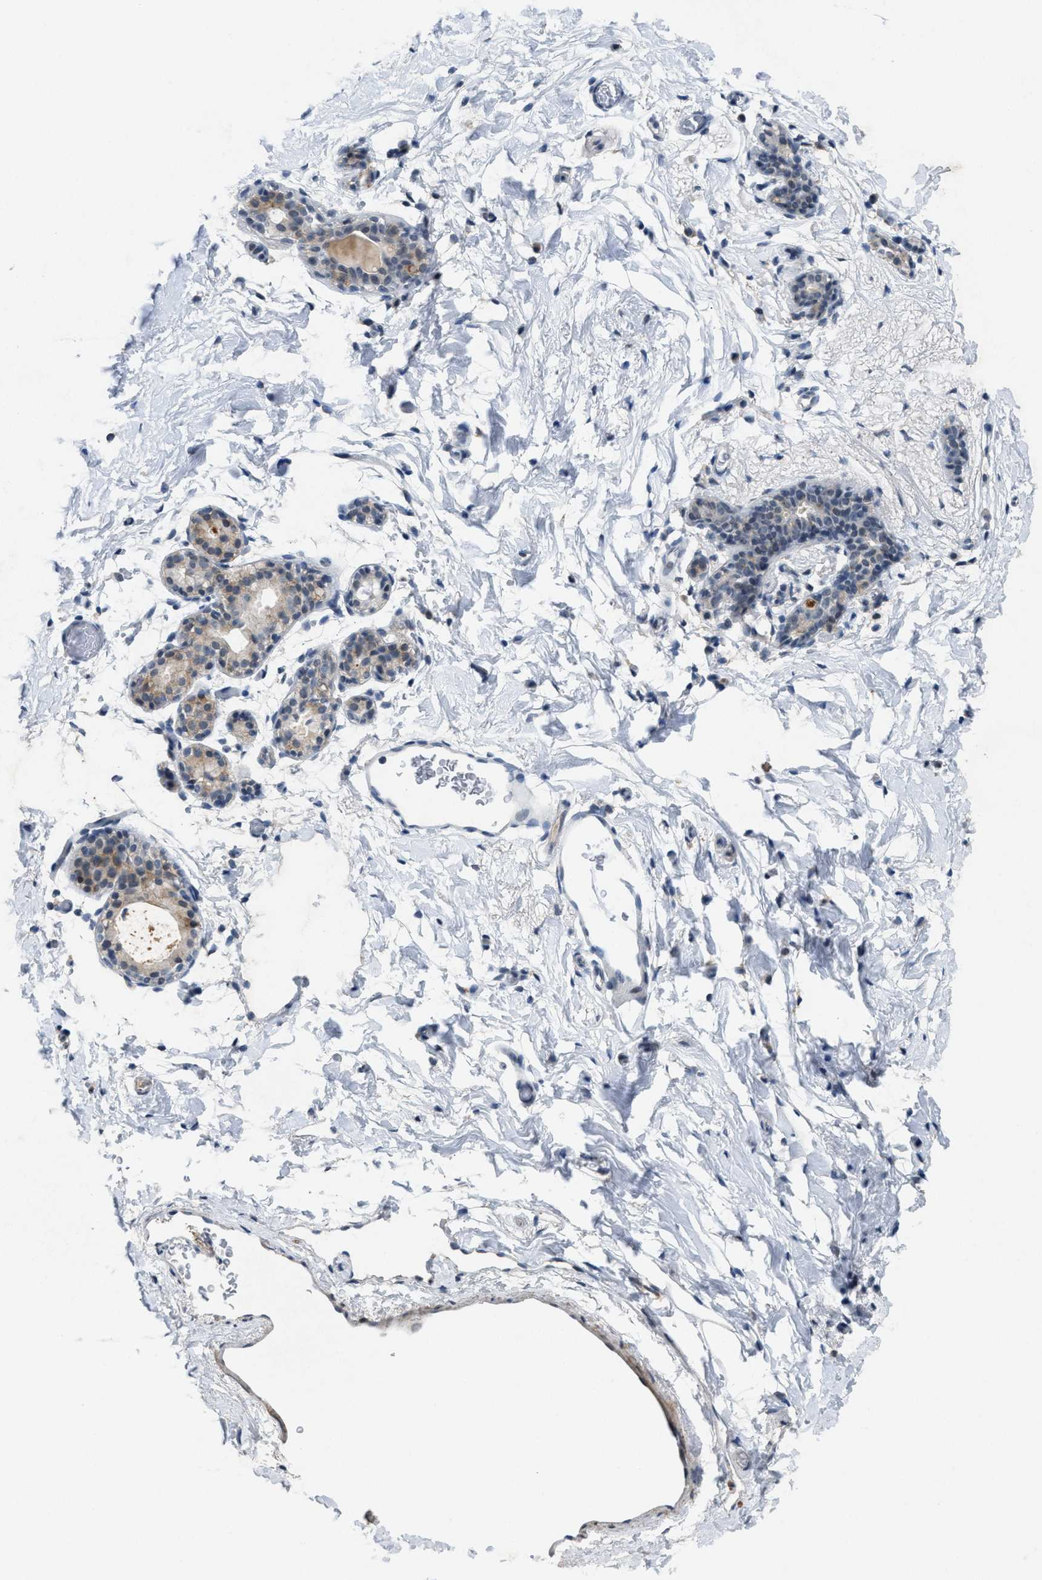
{"staining": {"intensity": "negative", "quantity": "none", "location": "none"}, "tissue": "breast", "cell_type": "Adipocytes", "image_type": "normal", "snomed": [{"axis": "morphology", "description": "Normal tissue, NOS"}, {"axis": "topography", "description": "Breast"}], "caption": "Image shows no protein positivity in adipocytes of normal breast. The staining was performed using DAB to visualize the protein expression in brown, while the nuclei were stained in blue with hematoxylin (Magnification: 20x).", "gene": "SLC5A5", "patient": {"sex": "female", "age": 62}}